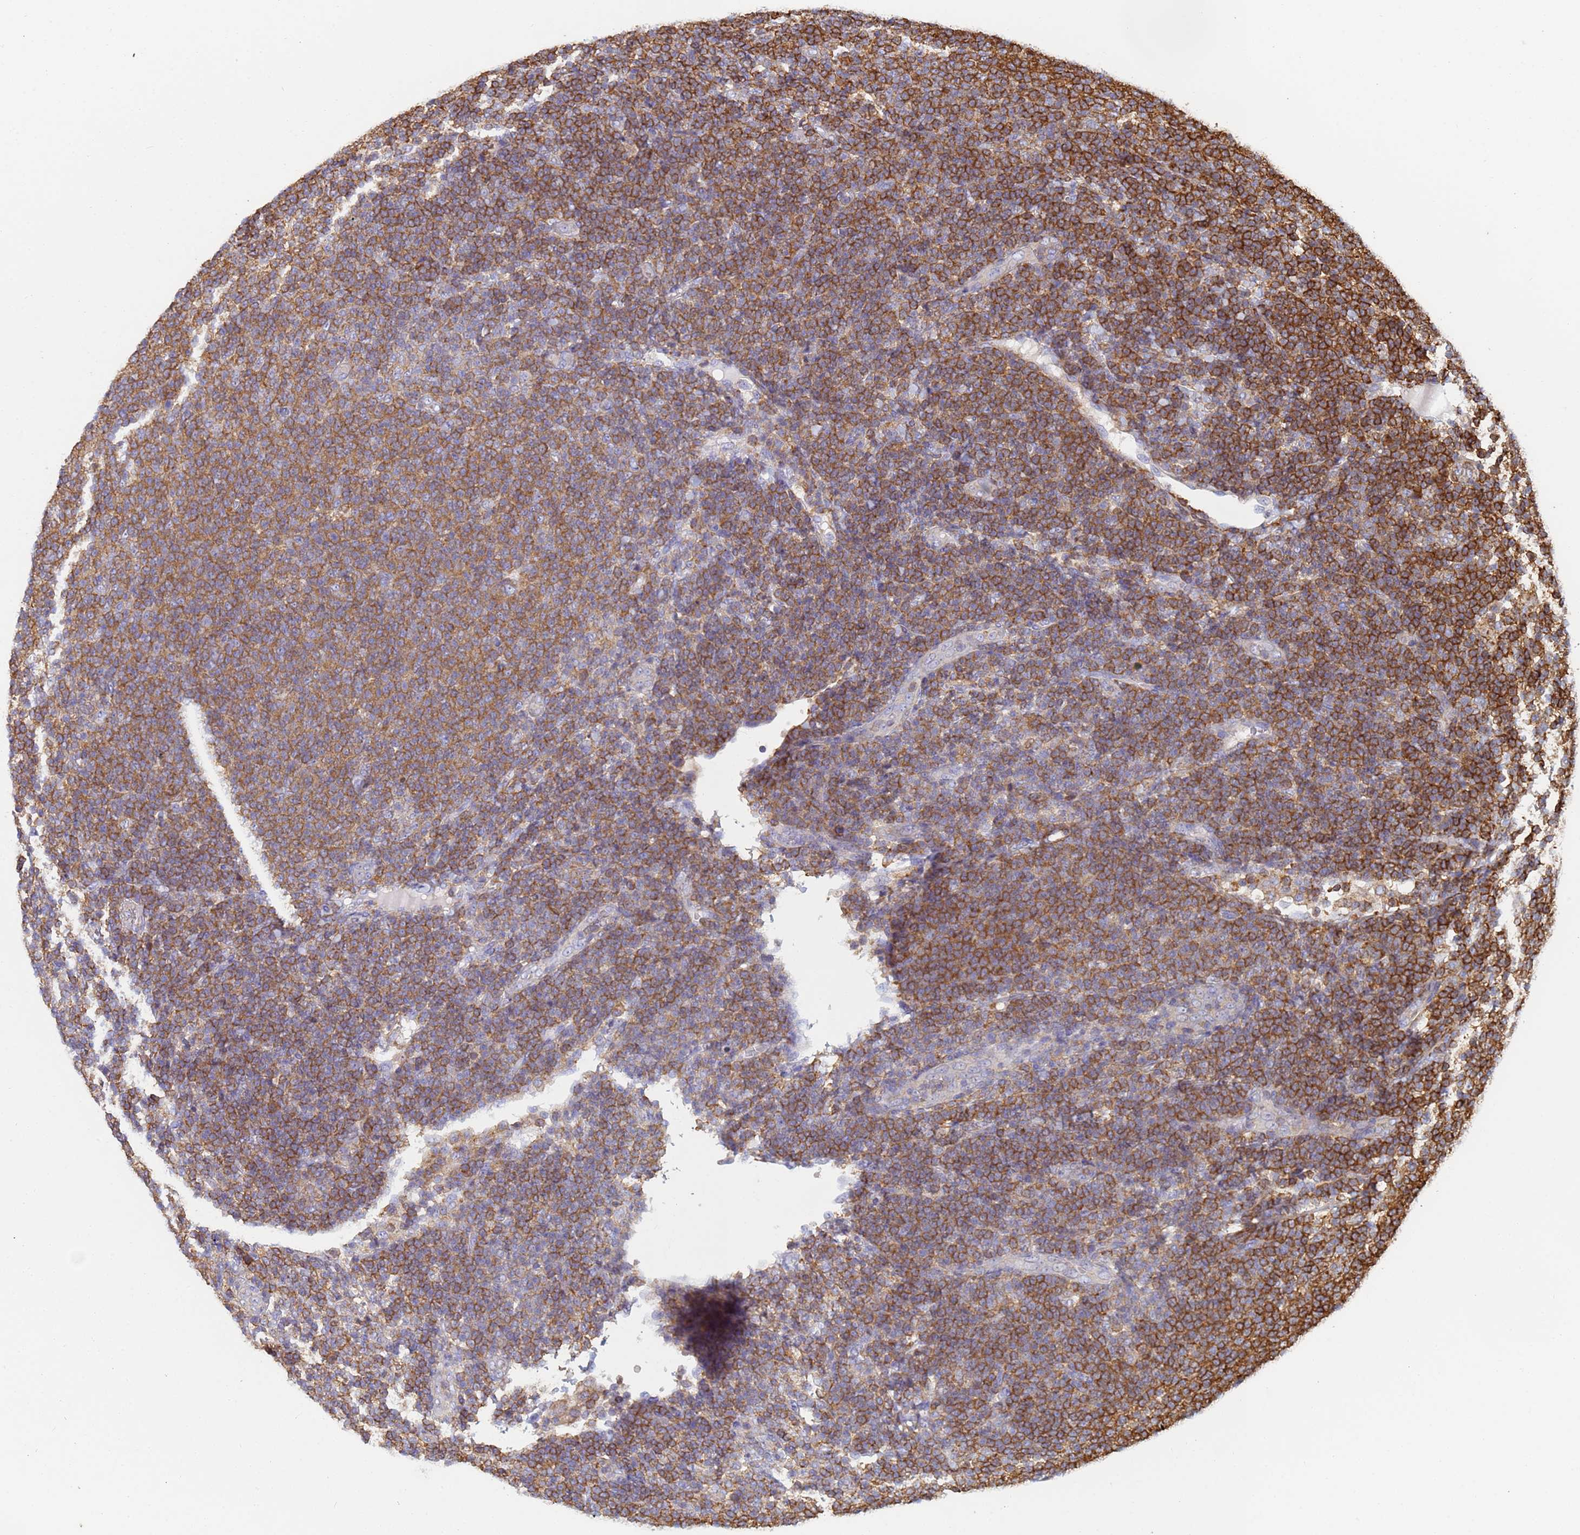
{"staining": {"intensity": "strong", "quantity": ">75%", "location": "cytoplasmic/membranous"}, "tissue": "lymphoma", "cell_type": "Tumor cells", "image_type": "cancer", "snomed": [{"axis": "morphology", "description": "Malignant lymphoma, non-Hodgkin's type, Low grade"}, {"axis": "topography", "description": "Lymph node"}], "caption": "The micrograph demonstrates staining of lymphoma, revealing strong cytoplasmic/membranous protein staining (brown color) within tumor cells. (IHC, brightfield microscopy, high magnification).", "gene": "ZNG1B", "patient": {"sex": "male", "age": 66}}